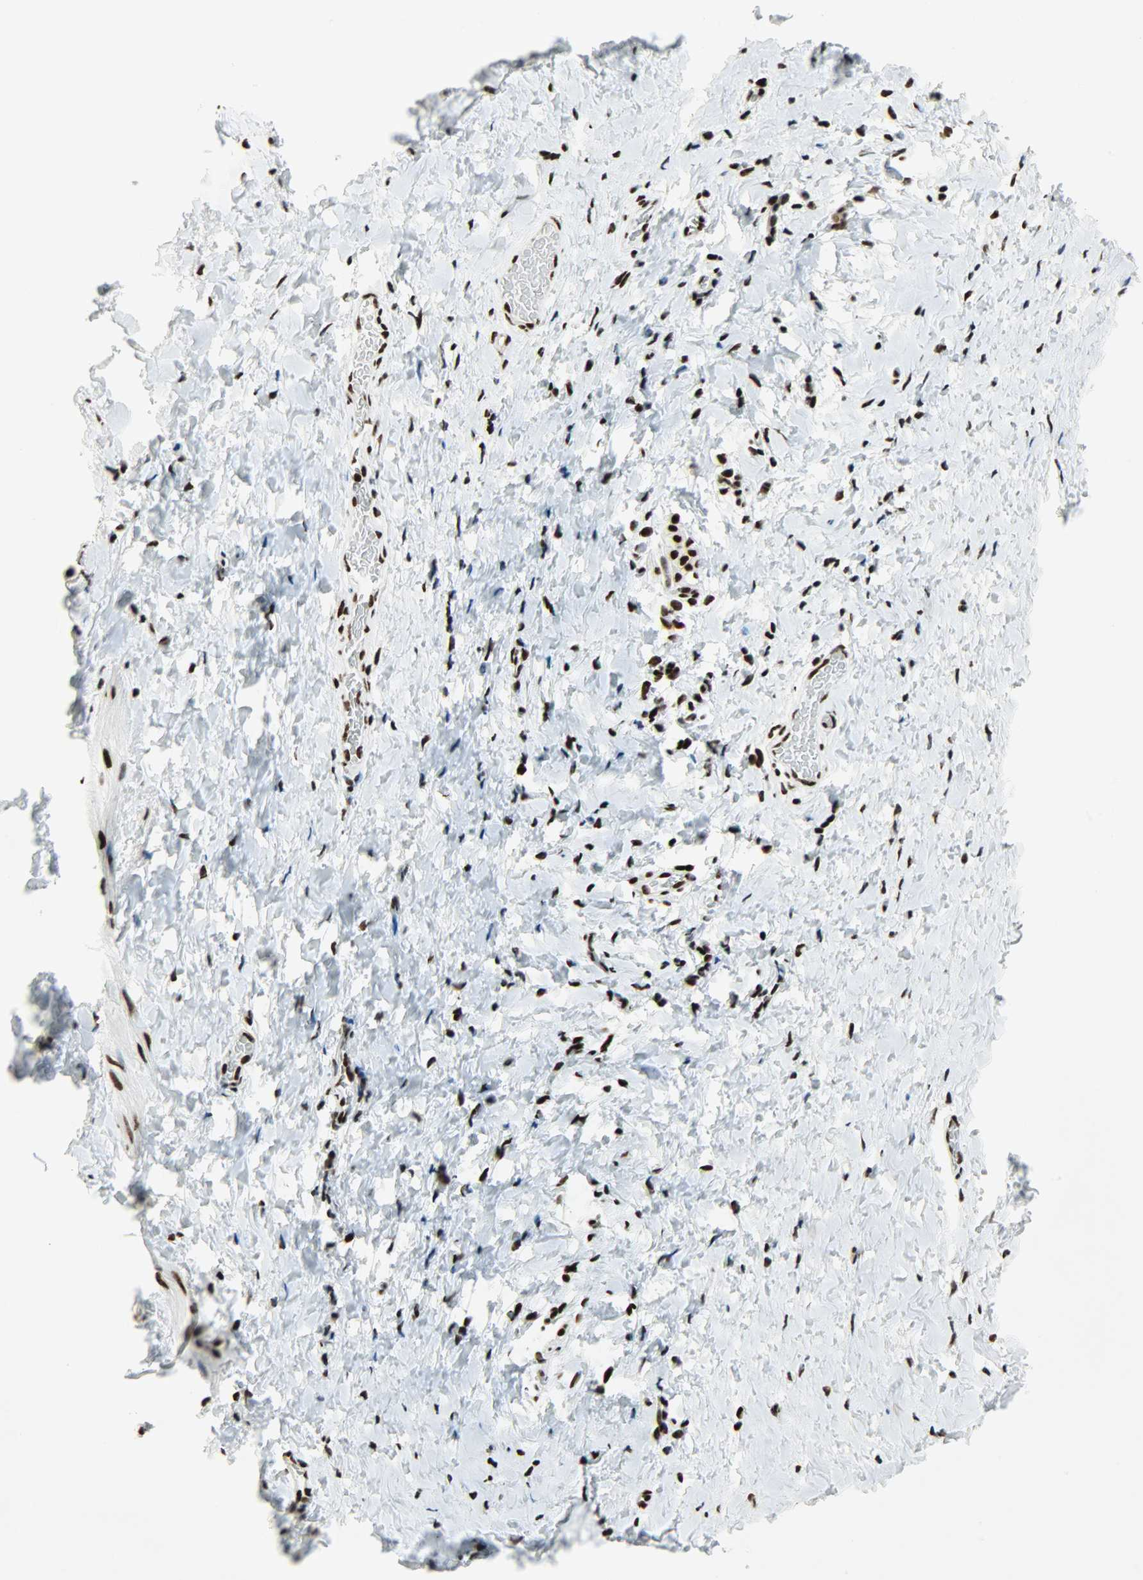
{"staining": {"intensity": "strong", "quantity": ">75%", "location": "nuclear"}, "tissue": "smooth muscle", "cell_type": "Smooth muscle cells", "image_type": "normal", "snomed": [{"axis": "morphology", "description": "Normal tissue, NOS"}, {"axis": "topography", "description": "Smooth muscle"}], "caption": "Immunohistochemical staining of benign human smooth muscle exhibits strong nuclear protein staining in approximately >75% of smooth muscle cells.", "gene": "SNRPA", "patient": {"sex": "male", "age": 16}}